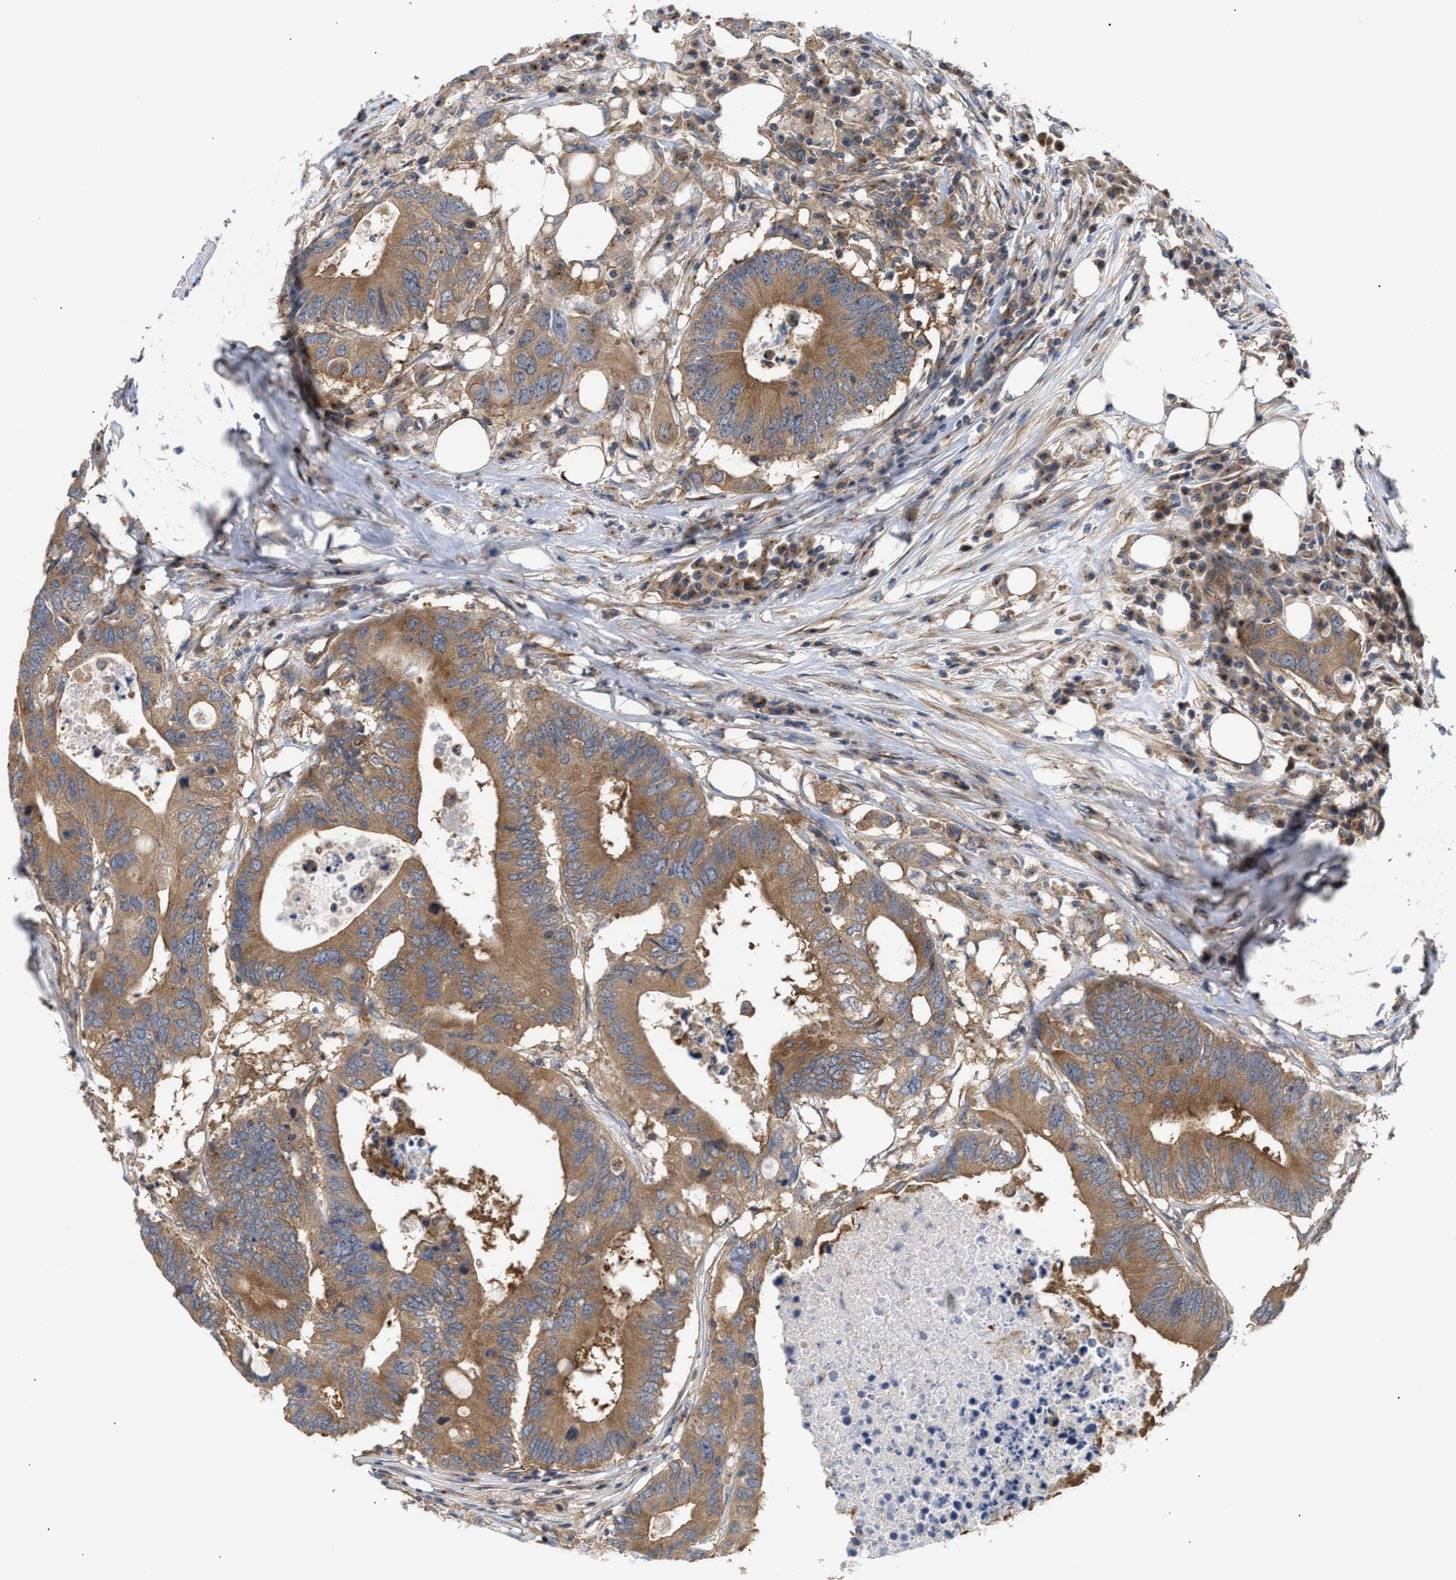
{"staining": {"intensity": "moderate", "quantity": ">75%", "location": "cytoplasmic/membranous"}, "tissue": "colorectal cancer", "cell_type": "Tumor cells", "image_type": "cancer", "snomed": [{"axis": "morphology", "description": "Adenocarcinoma, NOS"}, {"axis": "topography", "description": "Colon"}], "caption": "A photomicrograph of human colorectal cancer stained for a protein exhibits moderate cytoplasmic/membranous brown staining in tumor cells.", "gene": "LAPTM4B", "patient": {"sex": "male", "age": 71}}